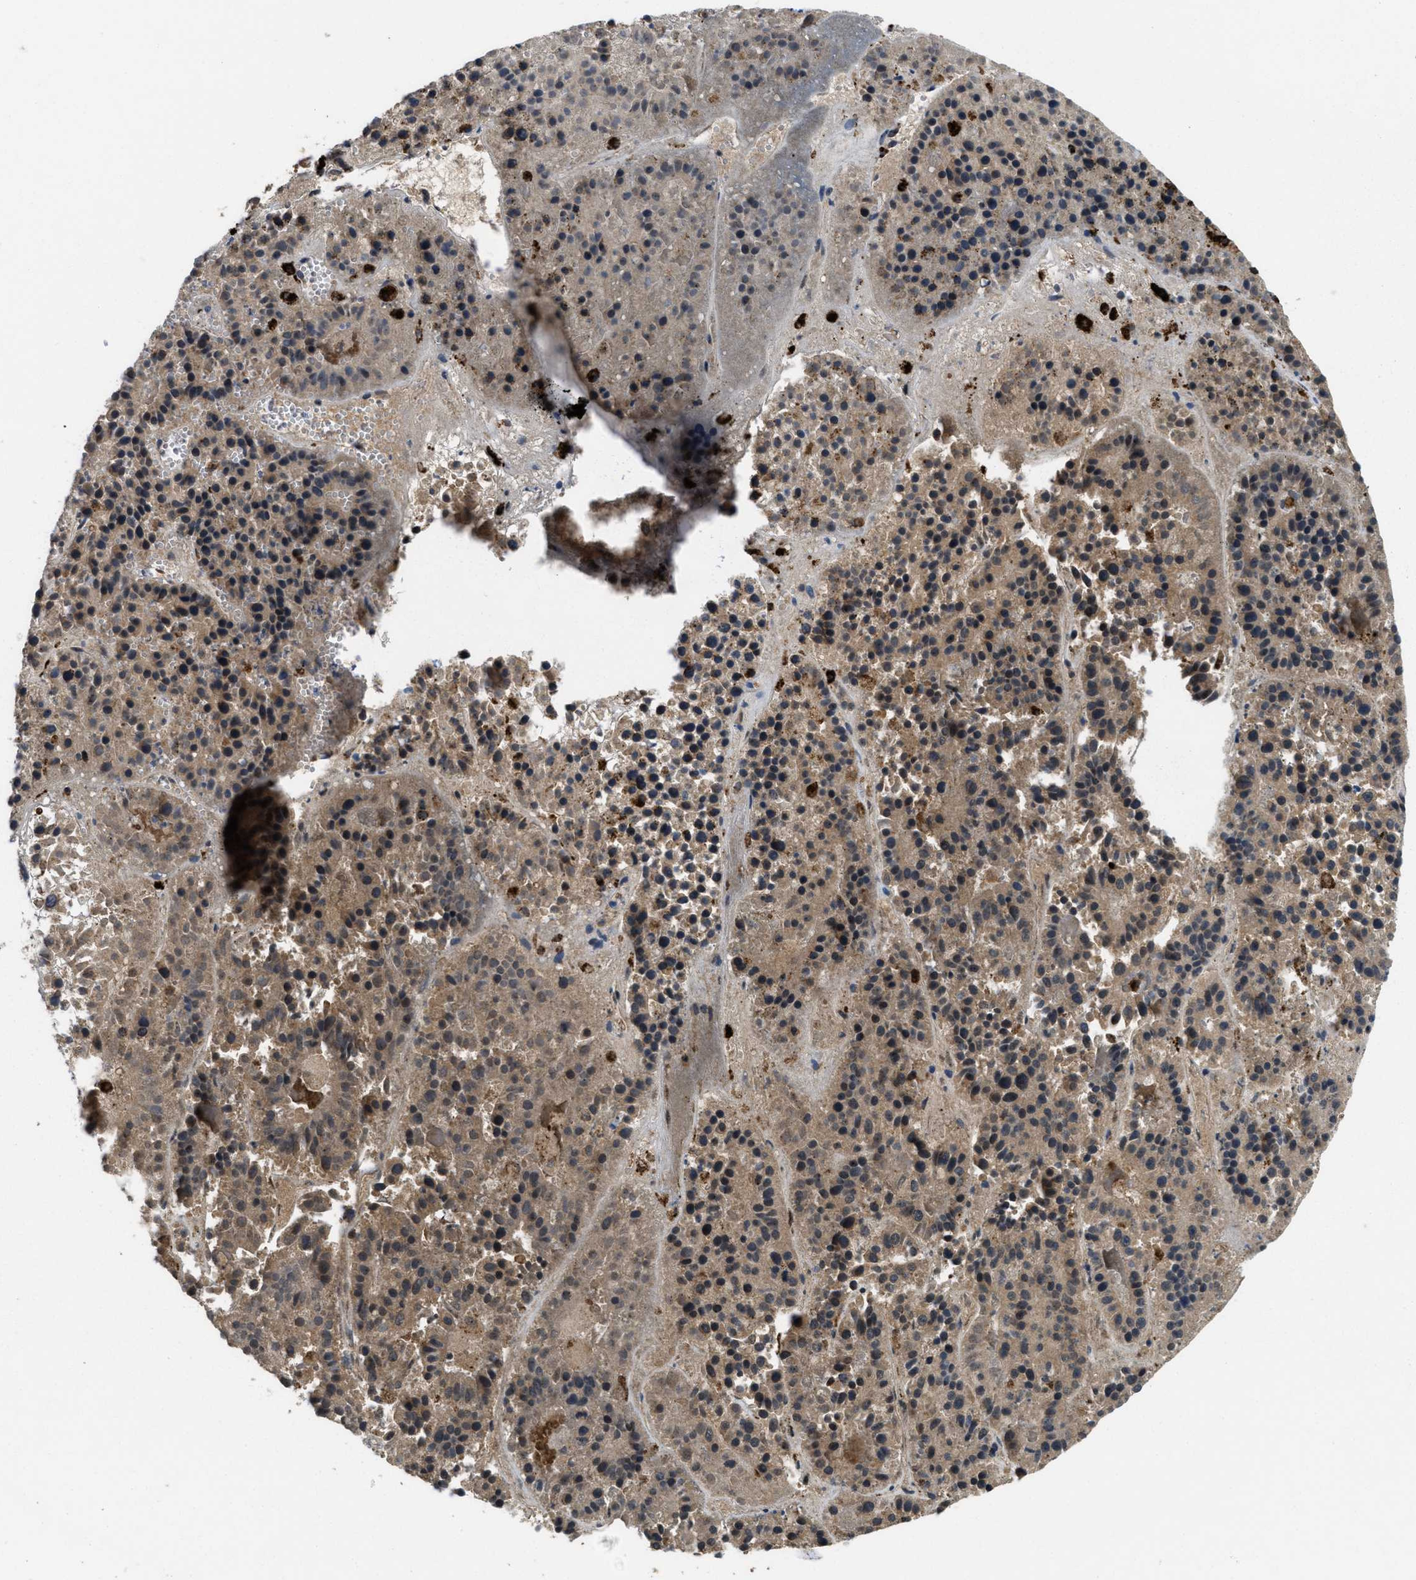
{"staining": {"intensity": "weak", "quantity": ">75%", "location": "cytoplasmic/membranous"}, "tissue": "pancreatic cancer", "cell_type": "Tumor cells", "image_type": "cancer", "snomed": [{"axis": "morphology", "description": "Adenocarcinoma, NOS"}, {"axis": "topography", "description": "Pancreas"}], "caption": "Pancreatic cancer (adenocarcinoma) stained with DAB (3,3'-diaminobenzidine) immunohistochemistry (IHC) shows low levels of weak cytoplasmic/membranous staining in about >75% of tumor cells.", "gene": "BMPR2", "patient": {"sex": "male", "age": 50}}